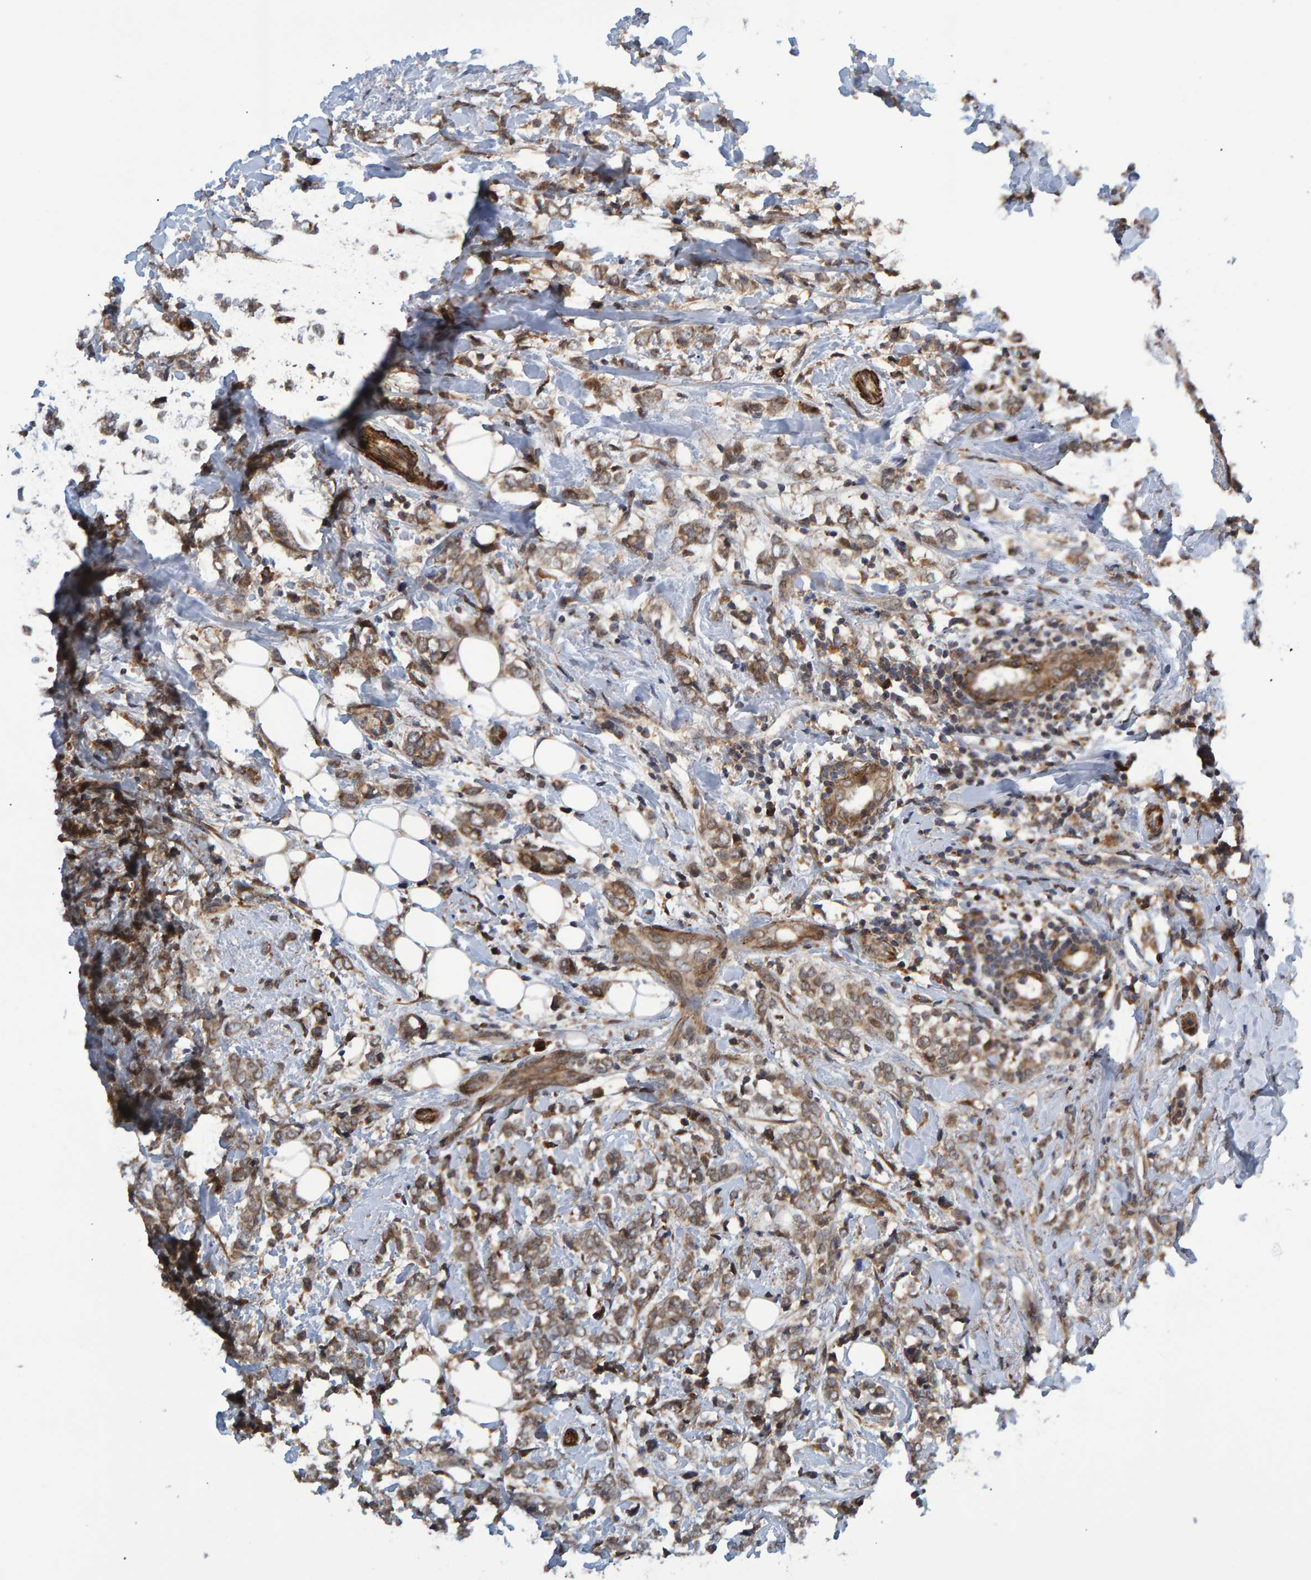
{"staining": {"intensity": "weak", "quantity": ">75%", "location": "cytoplasmic/membranous"}, "tissue": "breast cancer", "cell_type": "Tumor cells", "image_type": "cancer", "snomed": [{"axis": "morphology", "description": "Normal tissue, NOS"}, {"axis": "morphology", "description": "Lobular carcinoma"}, {"axis": "topography", "description": "Breast"}], "caption": "Immunohistochemistry of human breast cancer reveals low levels of weak cytoplasmic/membranous expression in about >75% of tumor cells.", "gene": "ATP6V1H", "patient": {"sex": "female", "age": 47}}